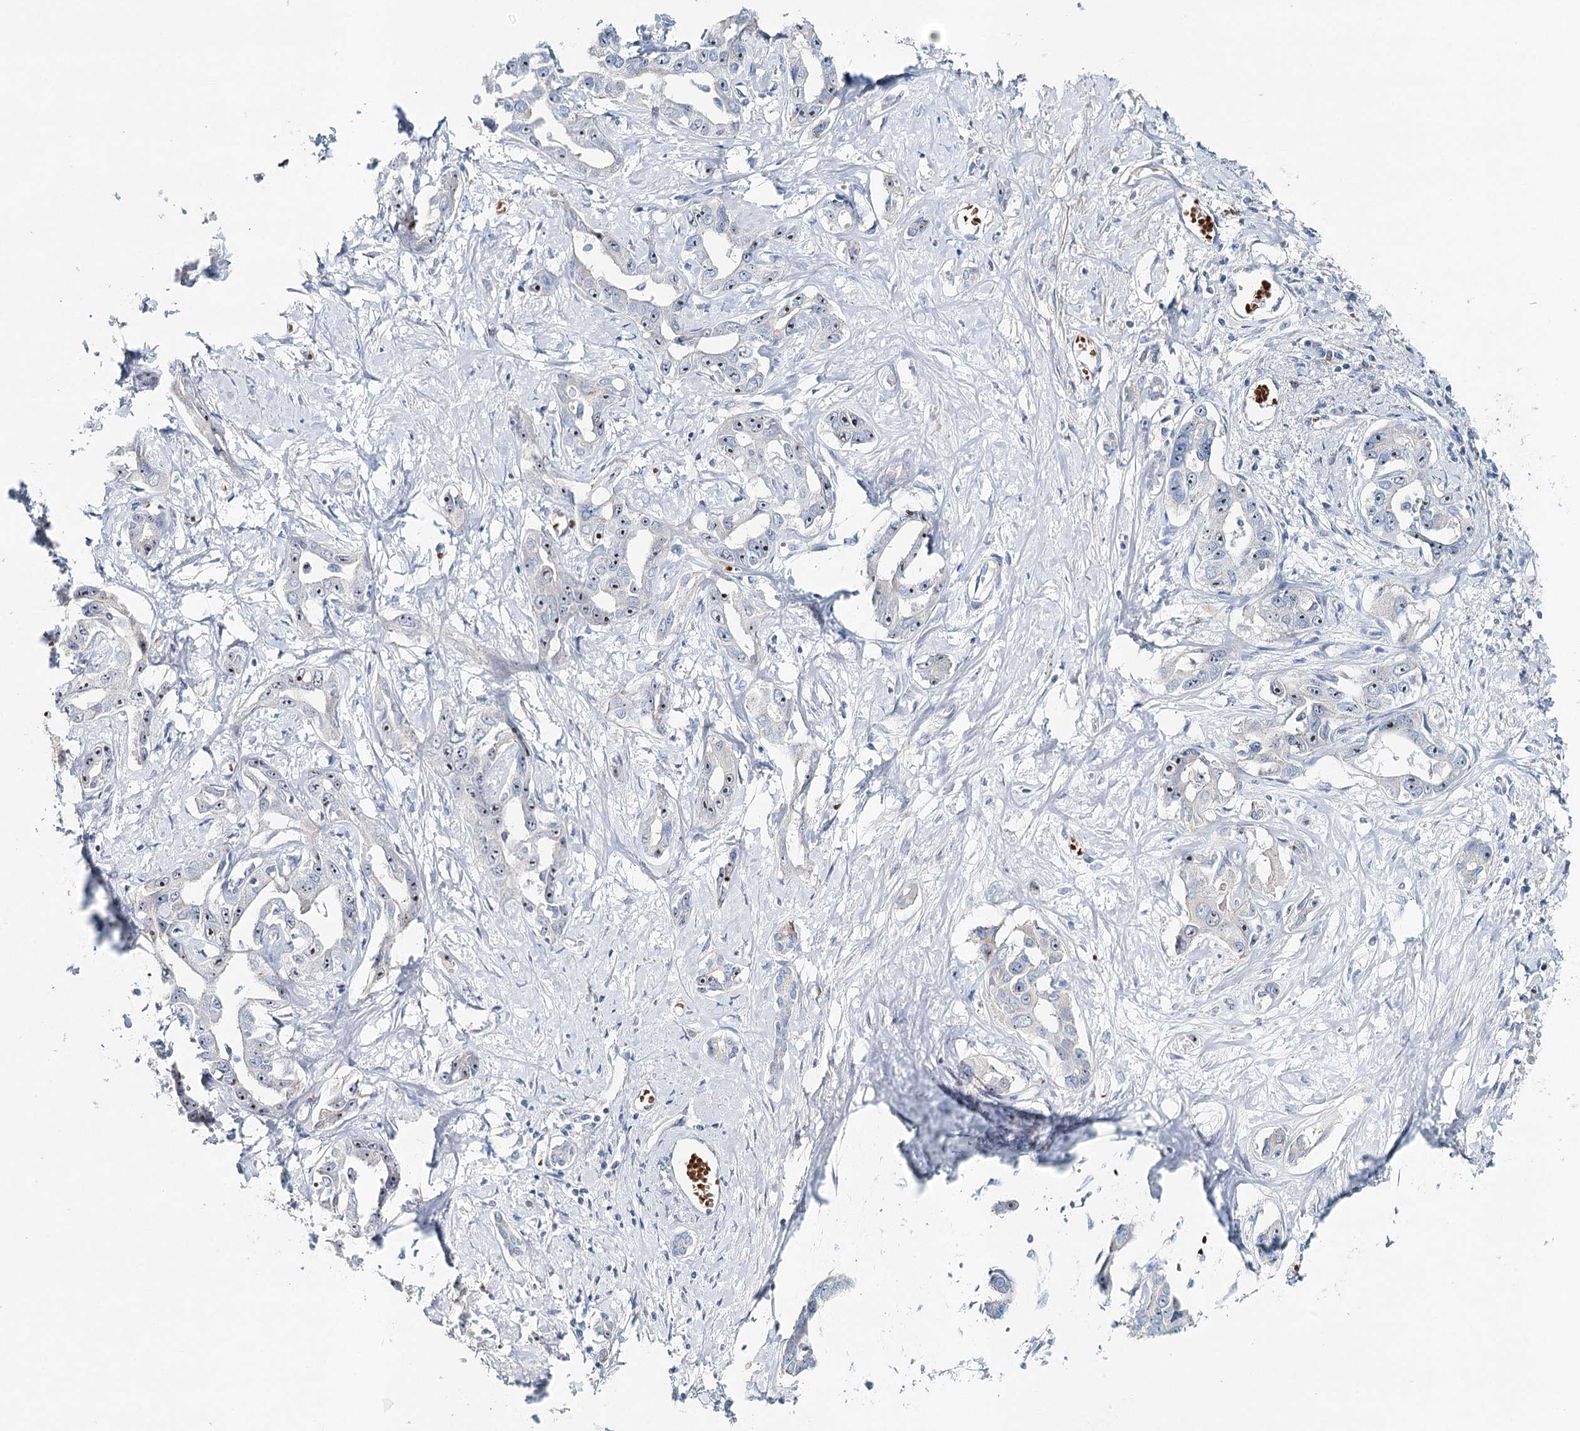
{"staining": {"intensity": "moderate", "quantity": "<25%", "location": "nuclear"}, "tissue": "liver cancer", "cell_type": "Tumor cells", "image_type": "cancer", "snomed": [{"axis": "morphology", "description": "Cholangiocarcinoma"}, {"axis": "topography", "description": "Liver"}], "caption": "Immunohistochemical staining of cholangiocarcinoma (liver) exhibits low levels of moderate nuclear positivity in about <25% of tumor cells. (DAB = brown stain, brightfield microscopy at high magnification).", "gene": "RBM43", "patient": {"sex": "male", "age": 59}}